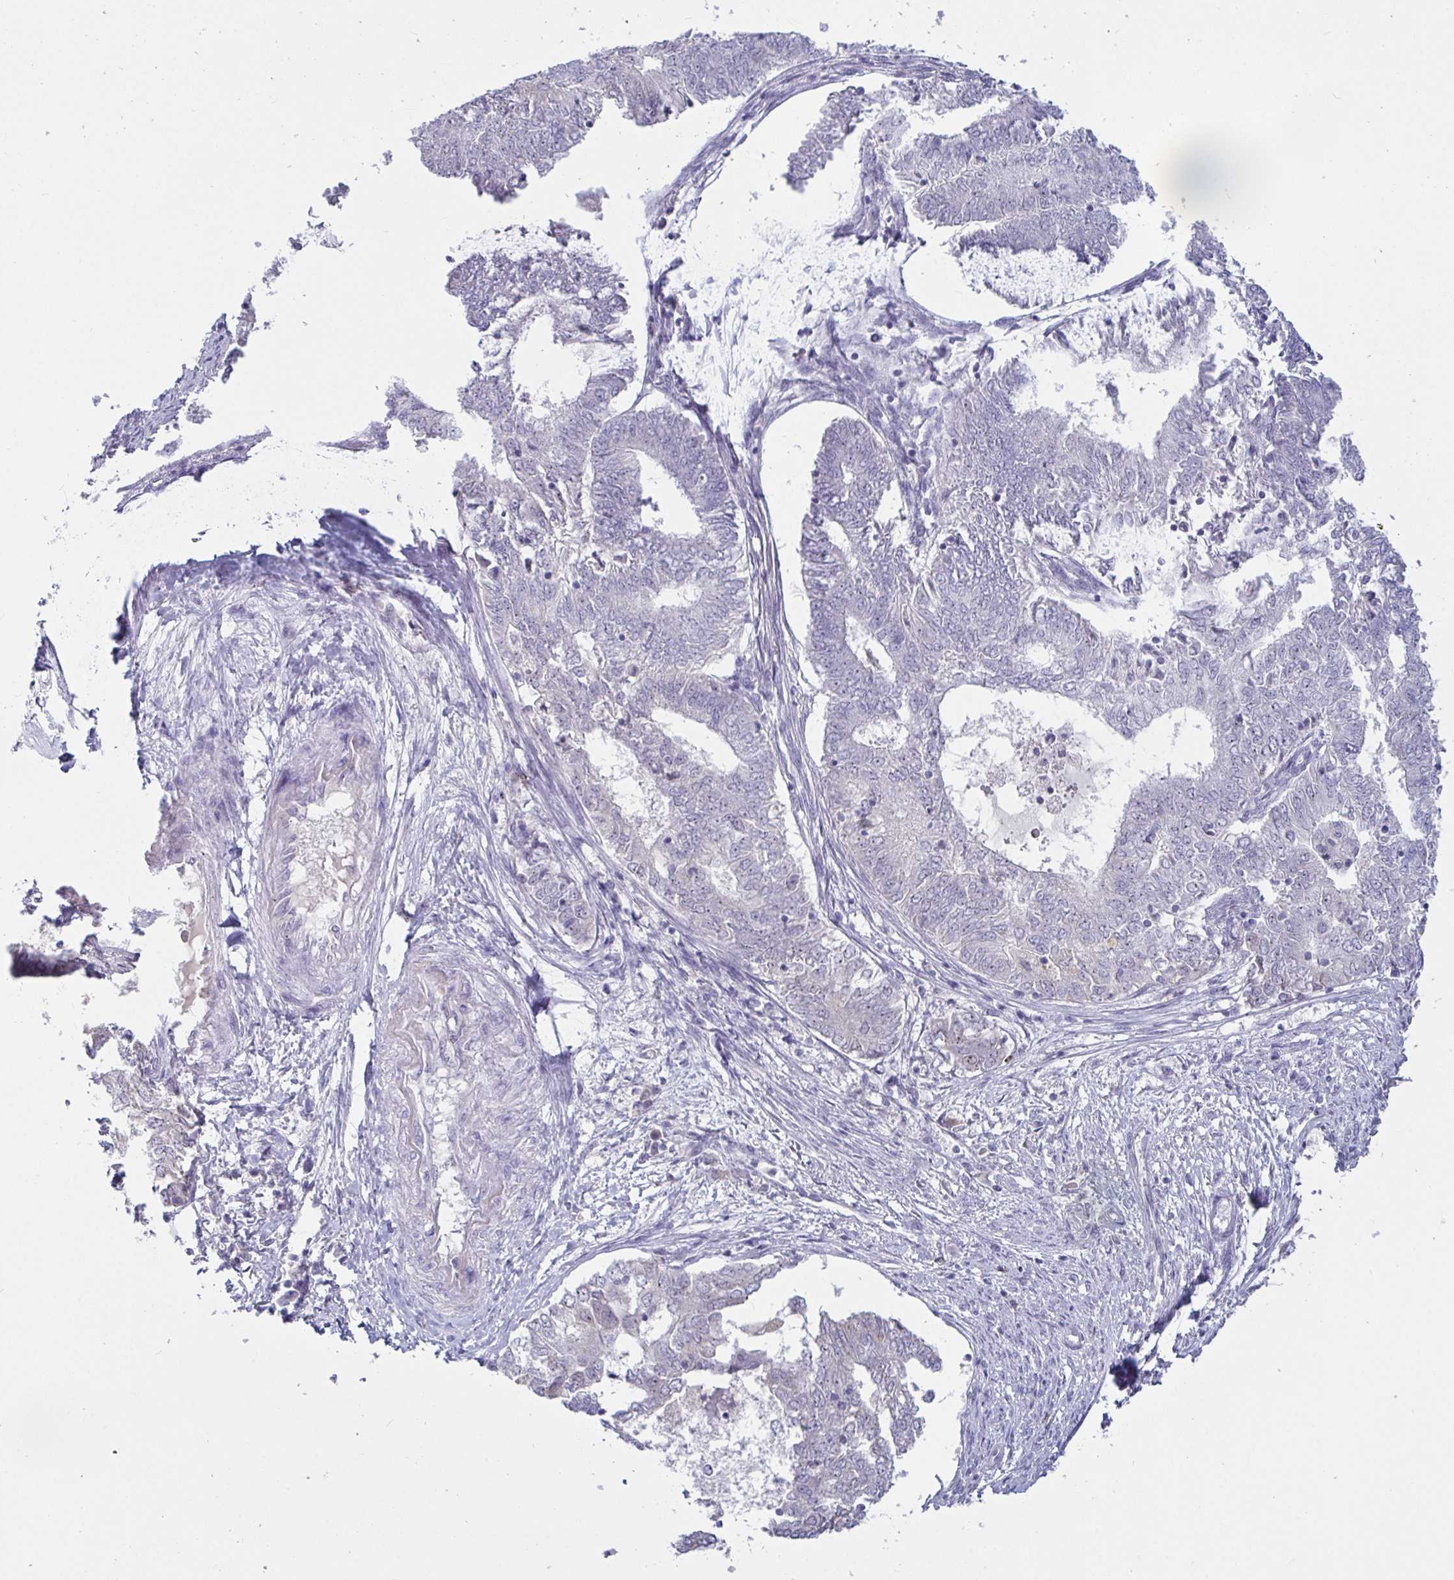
{"staining": {"intensity": "negative", "quantity": "none", "location": "none"}, "tissue": "endometrial cancer", "cell_type": "Tumor cells", "image_type": "cancer", "snomed": [{"axis": "morphology", "description": "Adenocarcinoma, NOS"}, {"axis": "topography", "description": "Endometrium"}], "caption": "Endometrial cancer was stained to show a protein in brown. There is no significant positivity in tumor cells.", "gene": "MYC", "patient": {"sex": "female", "age": 62}}